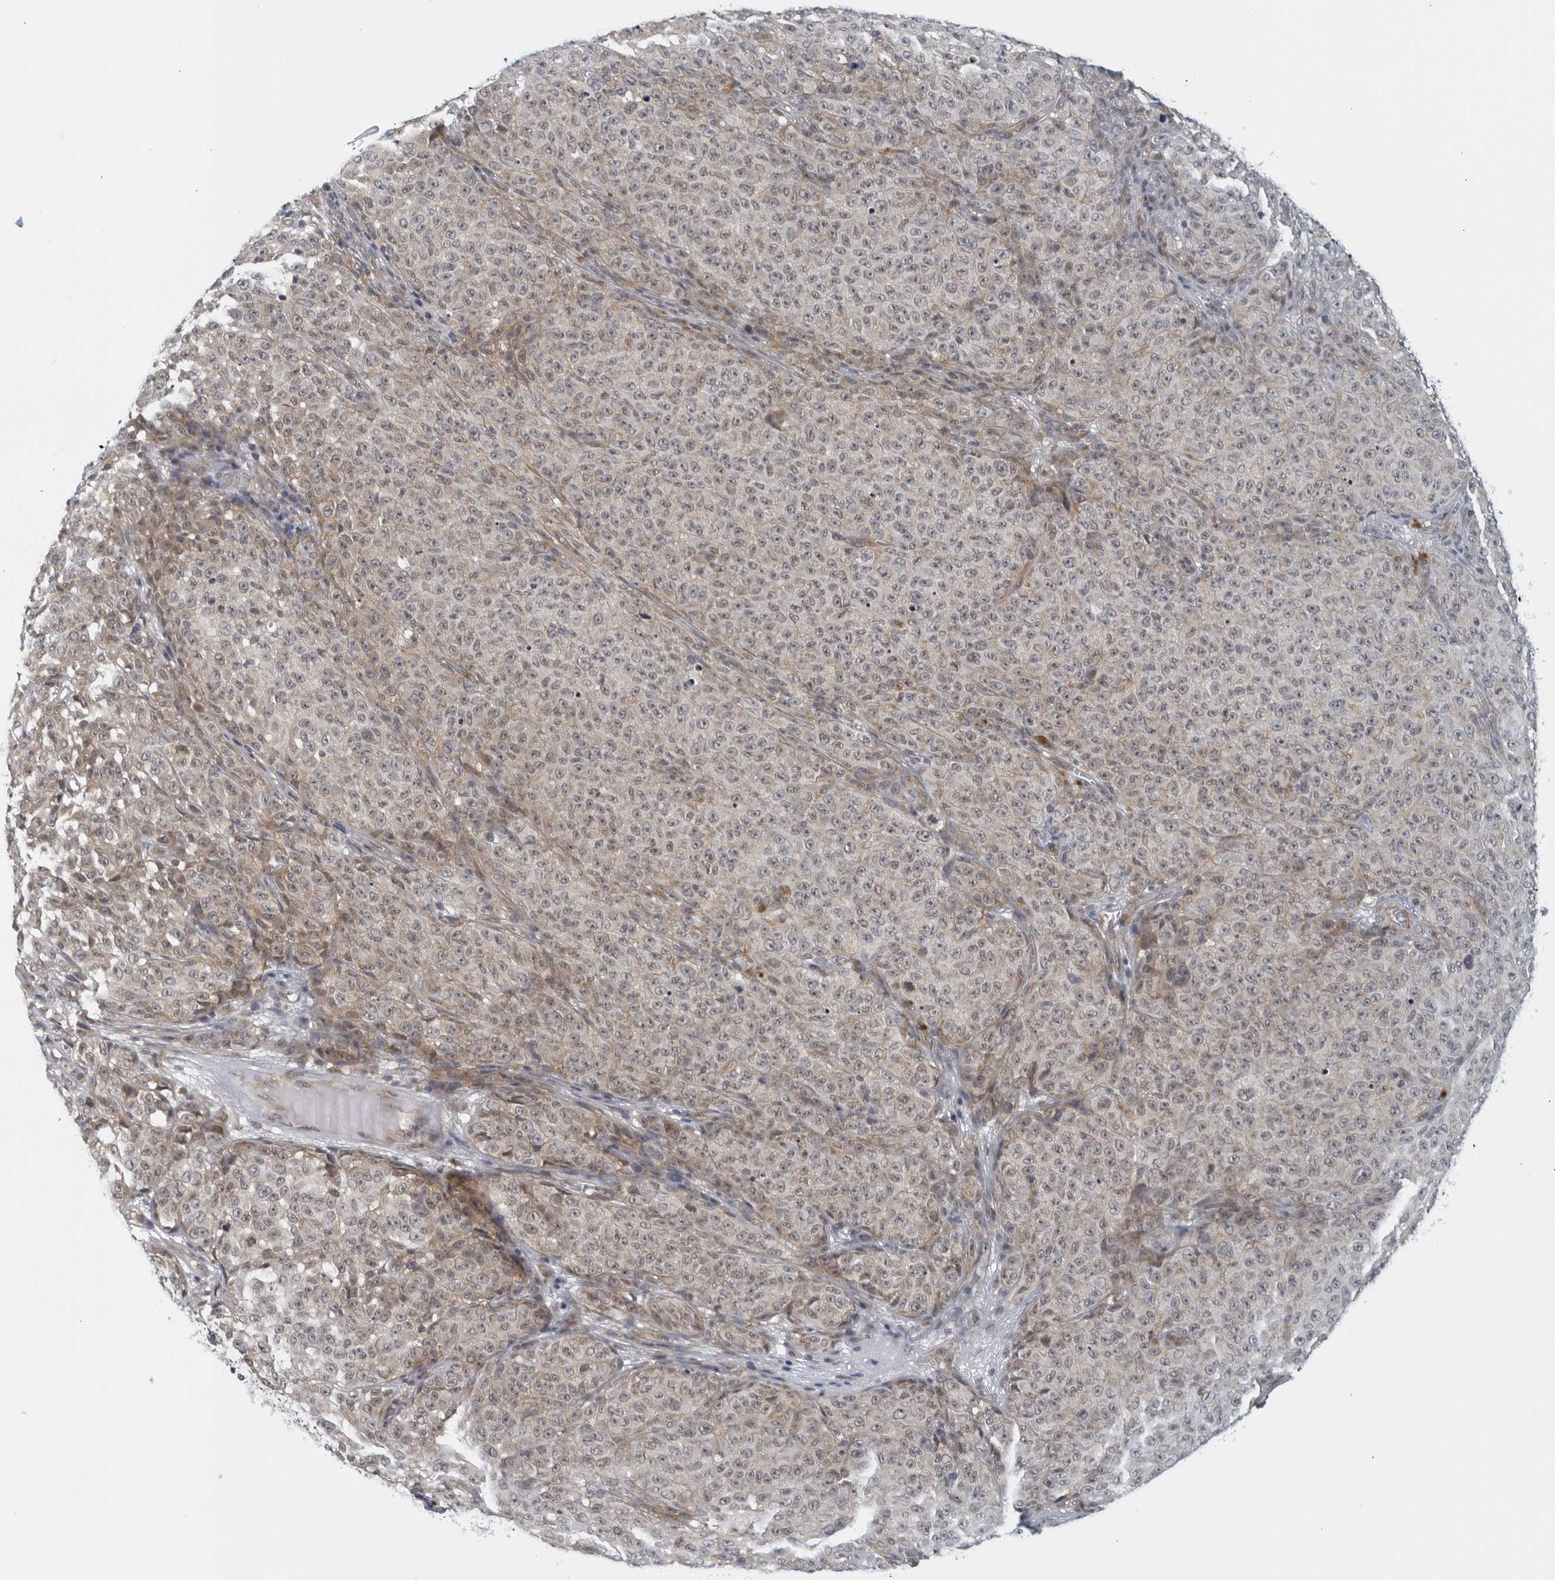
{"staining": {"intensity": "negative", "quantity": "none", "location": "none"}, "tissue": "melanoma", "cell_type": "Tumor cells", "image_type": "cancer", "snomed": [{"axis": "morphology", "description": "Malignant melanoma, NOS"}, {"axis": "topography", "description": "Skin"}], "caption": "Malignant melanoma stained for a protein using IHC exhibits no expression tumor cells.", "gene": "RC3H1", "patient": {"sex": "female", "age": 82}}